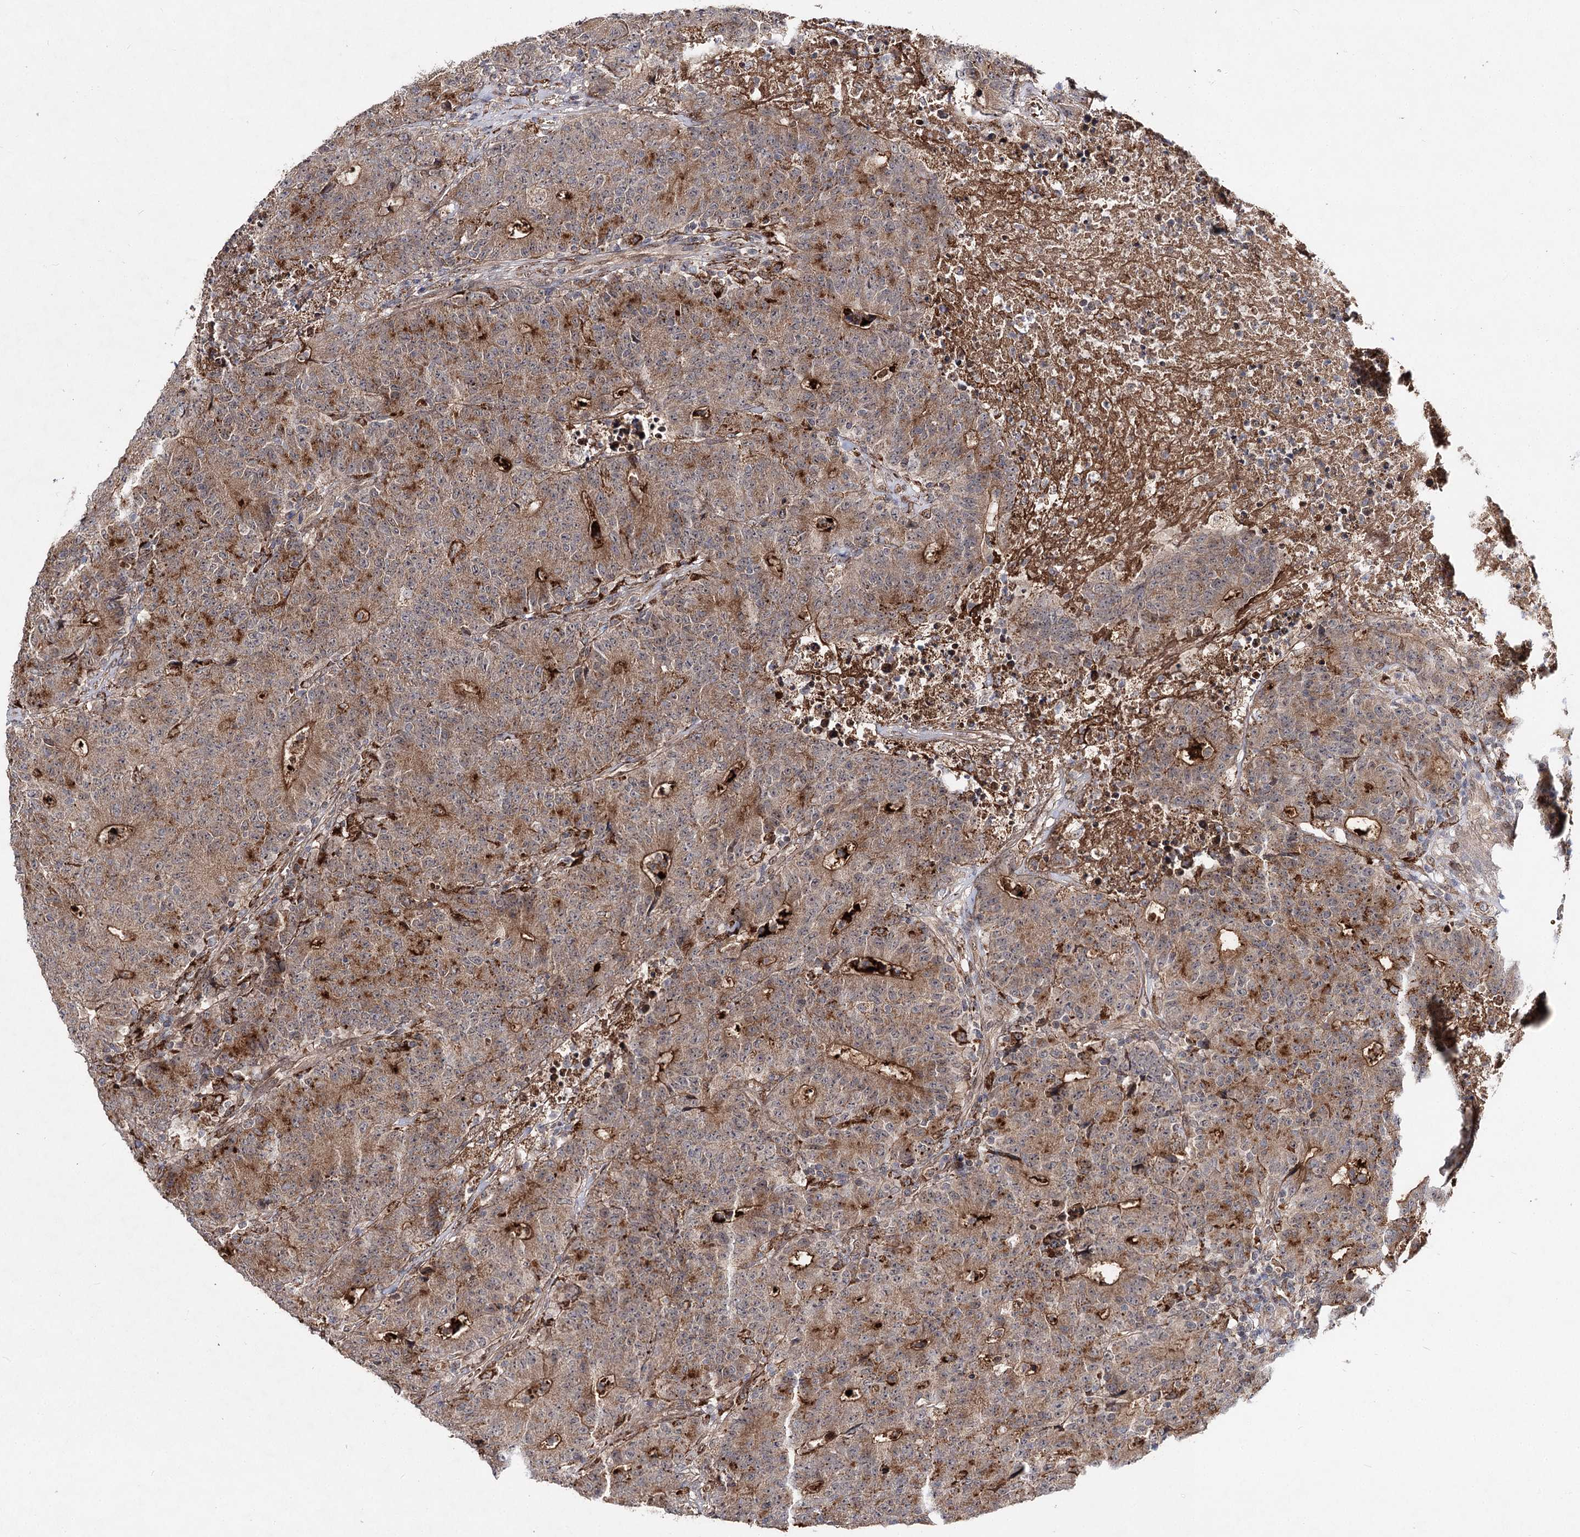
{"staining": {"intensity": "moderate", "quantity": "25%-75%", "location": "cytoplasmic/membranous"}, "tissue": "colorectal cancer", "cell_type": "Tumor cells", "image_type": "cancer", "snomed": [{"axis": "morphology", "description": "Adenocarcinoma, NOS"}, {"axis": "topography", "description": "Colon"}], "caption": "Colorectal cancer stained with a brown dye displays moderate cytoplasmic/membranous positive positivity in about 25%-75% of tumor cells.", "gene": "MSANTD2", "patient": {"sex": "female", "age": 75}}